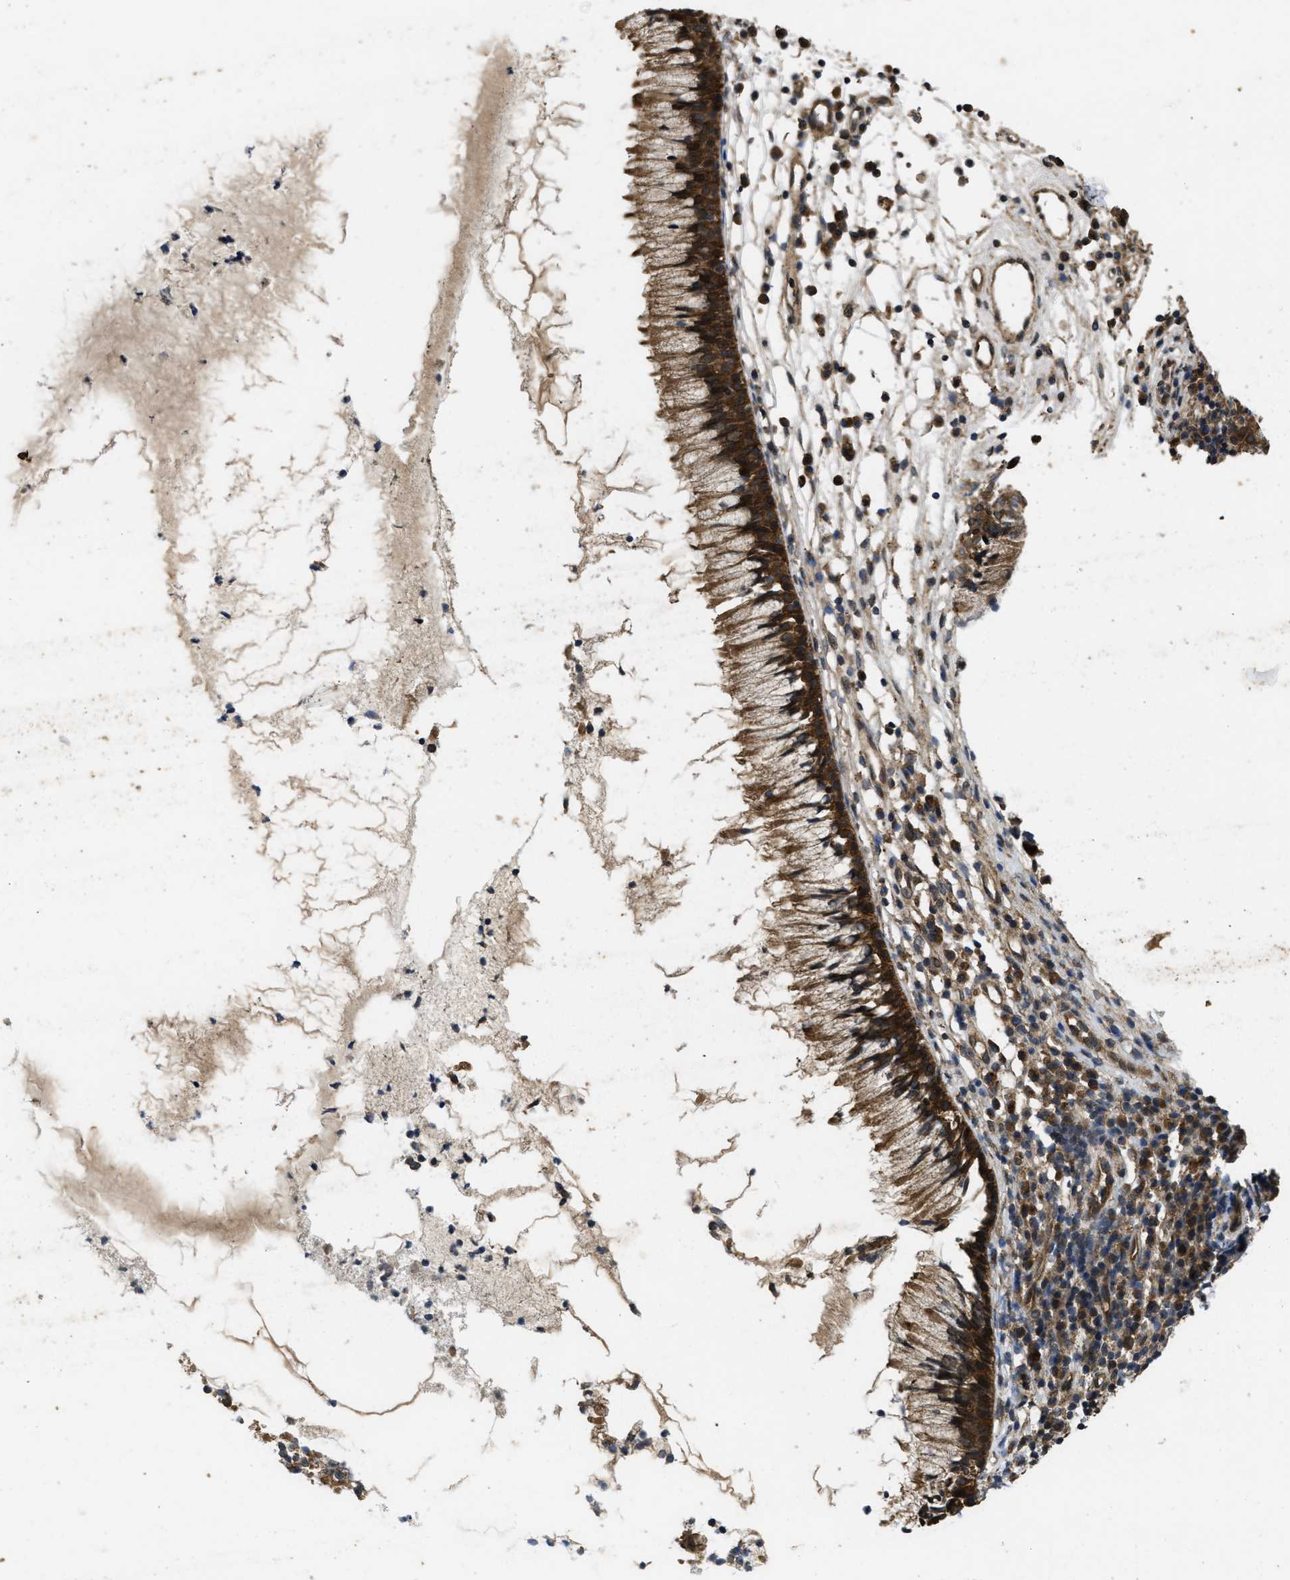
{"staining": {"intensity": "strong", "quantity": ">75%", "location": "cytoplasmic/membranous"}, "tissue": "nasopharynx", "cell_type": "Respiratory epithelial cells", "image_type": "normal", "snomed": [{"axis": "morphology", "description": "Normal tissue, NOS"}, {"axis": "topography", "description": "Nasopharynx"}], "caption": "Nasopharynx stained for a protein shows strong cytoplasmic/membranous positivity in respiratory epithelial cells. Using DAB (3,3'-diaminobenzidine) (brown) and hematoxylin (blue) stains, captured at high magnification using brightfield microscopy.", "gene": "FZD6", "patient": {"sex": "male", "age": 21}}